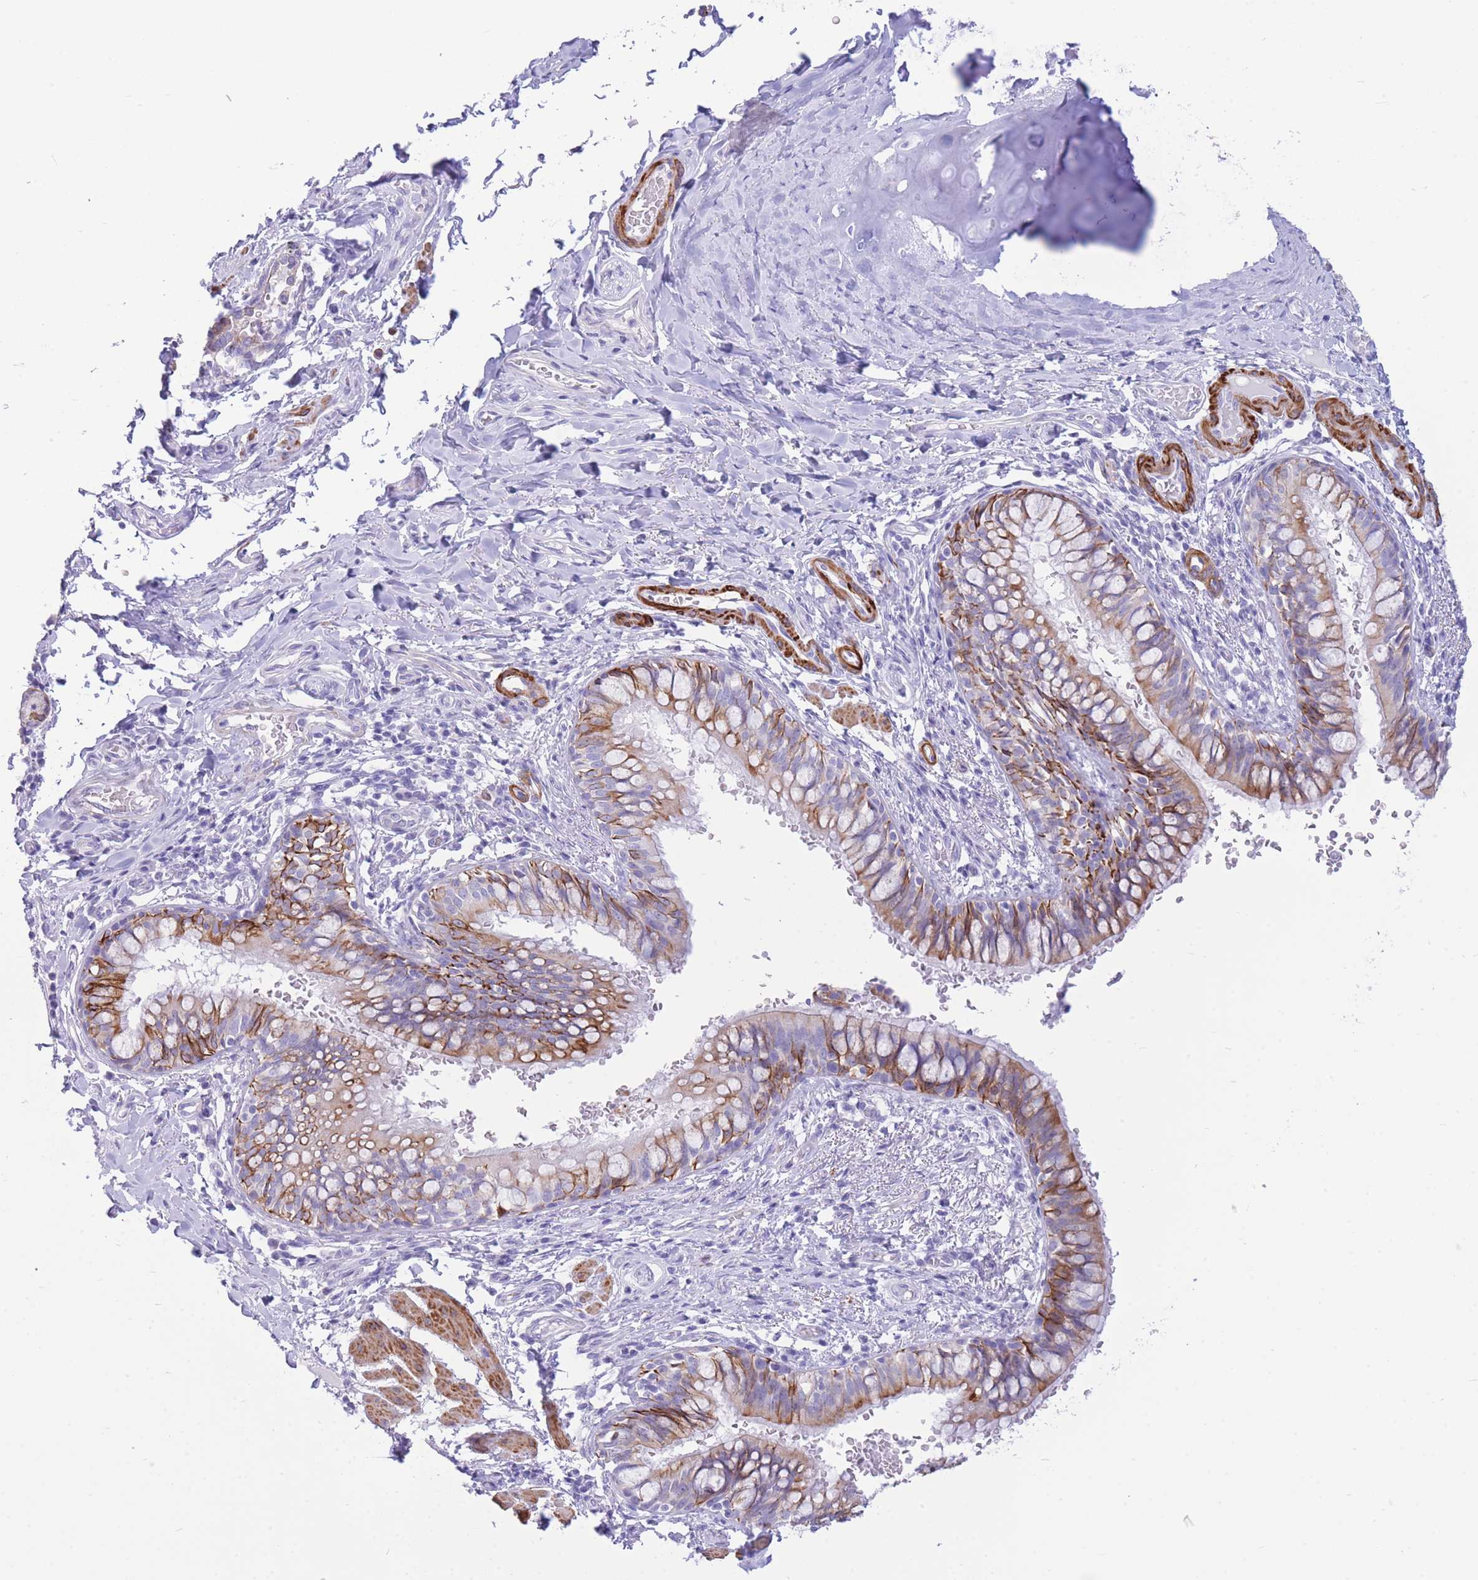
{"staining": {"intensity": "moderate", "quantity": "25%-75%", "location": "cytoplasmic/membranous"}, "tissue": "bronchus", "cell_type": "Respiratory epithelial cells", "image_type": "normal", "snomed": [{"axis": "morphology", "description": "Normal tissue, NOS"}, {"axis": "topography", "description": "Cartilage tissue"}, {"axis": "topography", "description": "Bronchus"}], "caption": "Benign bronchus shows moderate cytoplasmic/membranous staining in about 25%-75% of respiratory epithelial cells, visualized by immunohistochemistry. The staining is performed using DAB (3,3'-diaminobenzidine) brown chromogen to label protein expression. The nuclei are counter-stained blue using hematoxylin.", "gene": "VWA8", "patient": {"sex": "female", "age": 36}}